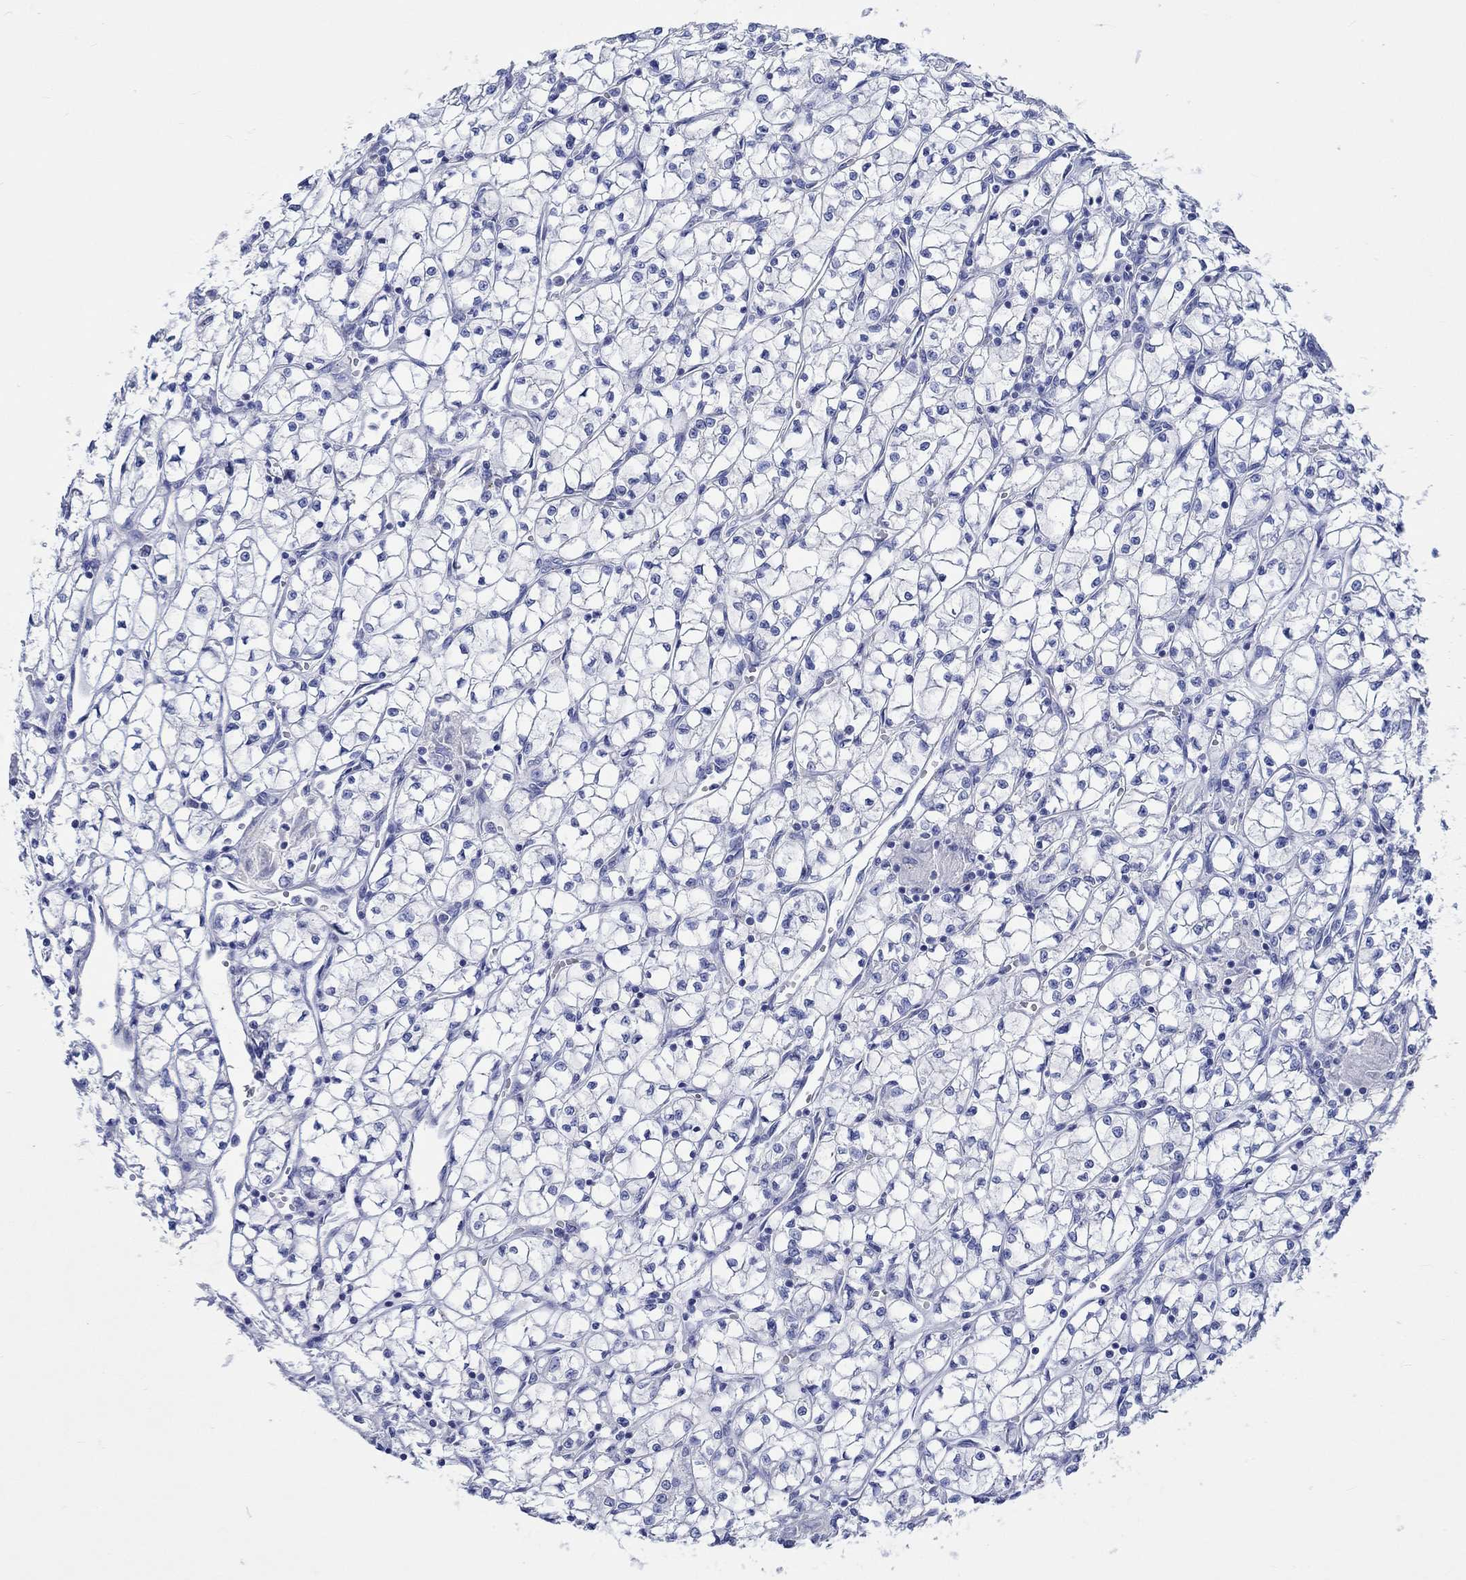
{"staining": {"intensity": "negative", "quantity": "none", "location": "none"}, "tissue": "renal cancer", "cell_type": "Tumor cells", "image_type": "cancer", "snomed": [{"axis": "morphology", "description": "Adenocarcinoma, NOS"}, {"axis": "topography", "description": "Kidney"}], "caption": "DAB immunohistochemical staining of adenocarcinoma (renal) exhibits no significant expression in tumor cells.", "gene": "CPLX2", "patient": {"sex": "female", "age": 64}}